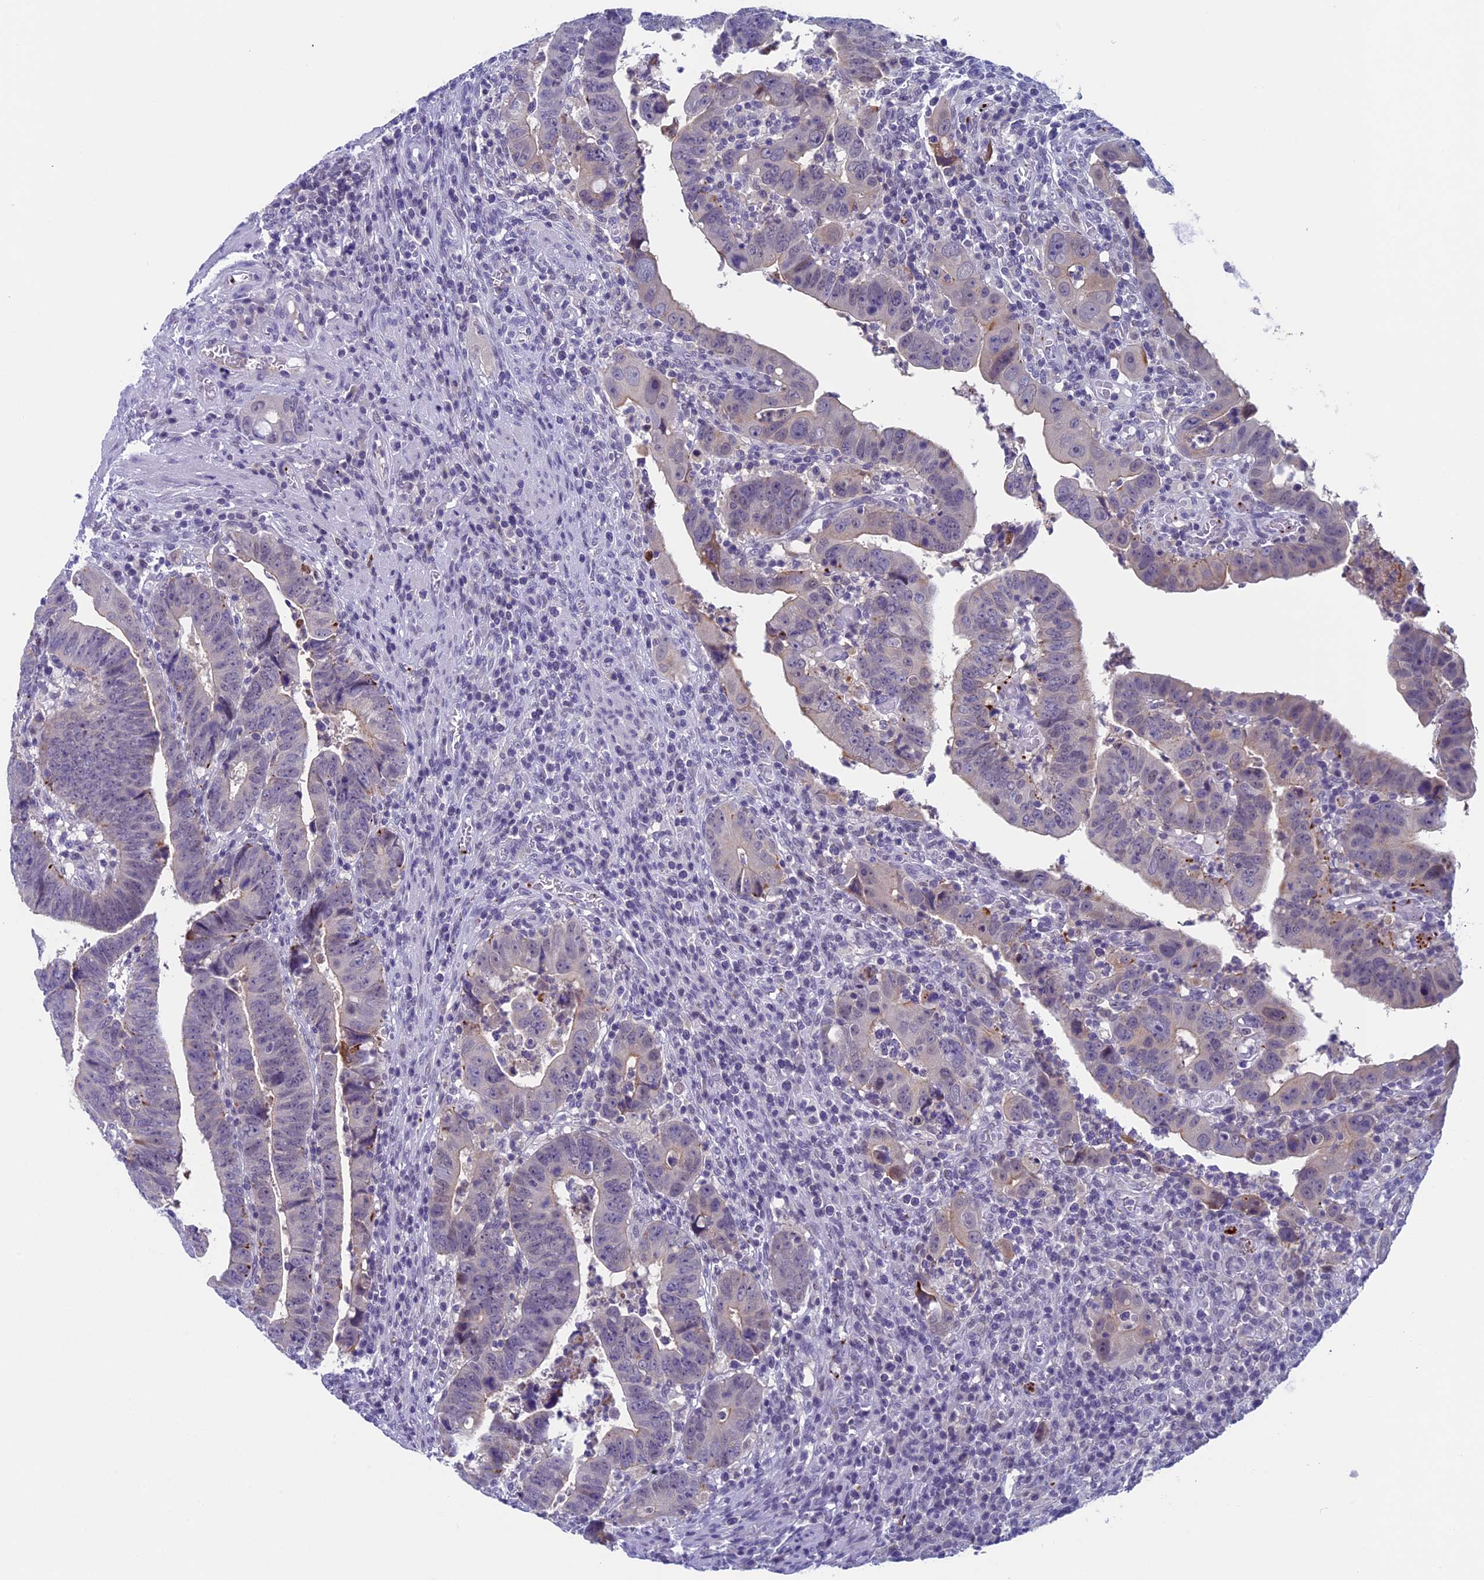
{"staining": {"intensity": "weak", "quantity": "<25%", "location": "cytoplasmic/membranous"}, "tissue": "colorectal cancer", "cell_type": "Tumor cells", "image_type": "cancer", "snomed": [{"axis": "morphology", "description": "Normal tissue, NOS"}, {"axis": "morphology", "description": "Adenocarcinoma, NOS"}, {"axis": "topography", "description": "Rectum"}], "caption": "Tumor cells show no significant staining in colorectal cancer (adenocarcinoma). Brightfield microscopy of immunohistochemistry stained with DAB (3,3'-diaminobenzidine) (brown) and hematoxylin (blue), captured at high magnification.", "gene": "AIFM2", "patient": {"sex": "female", "age": 65}}